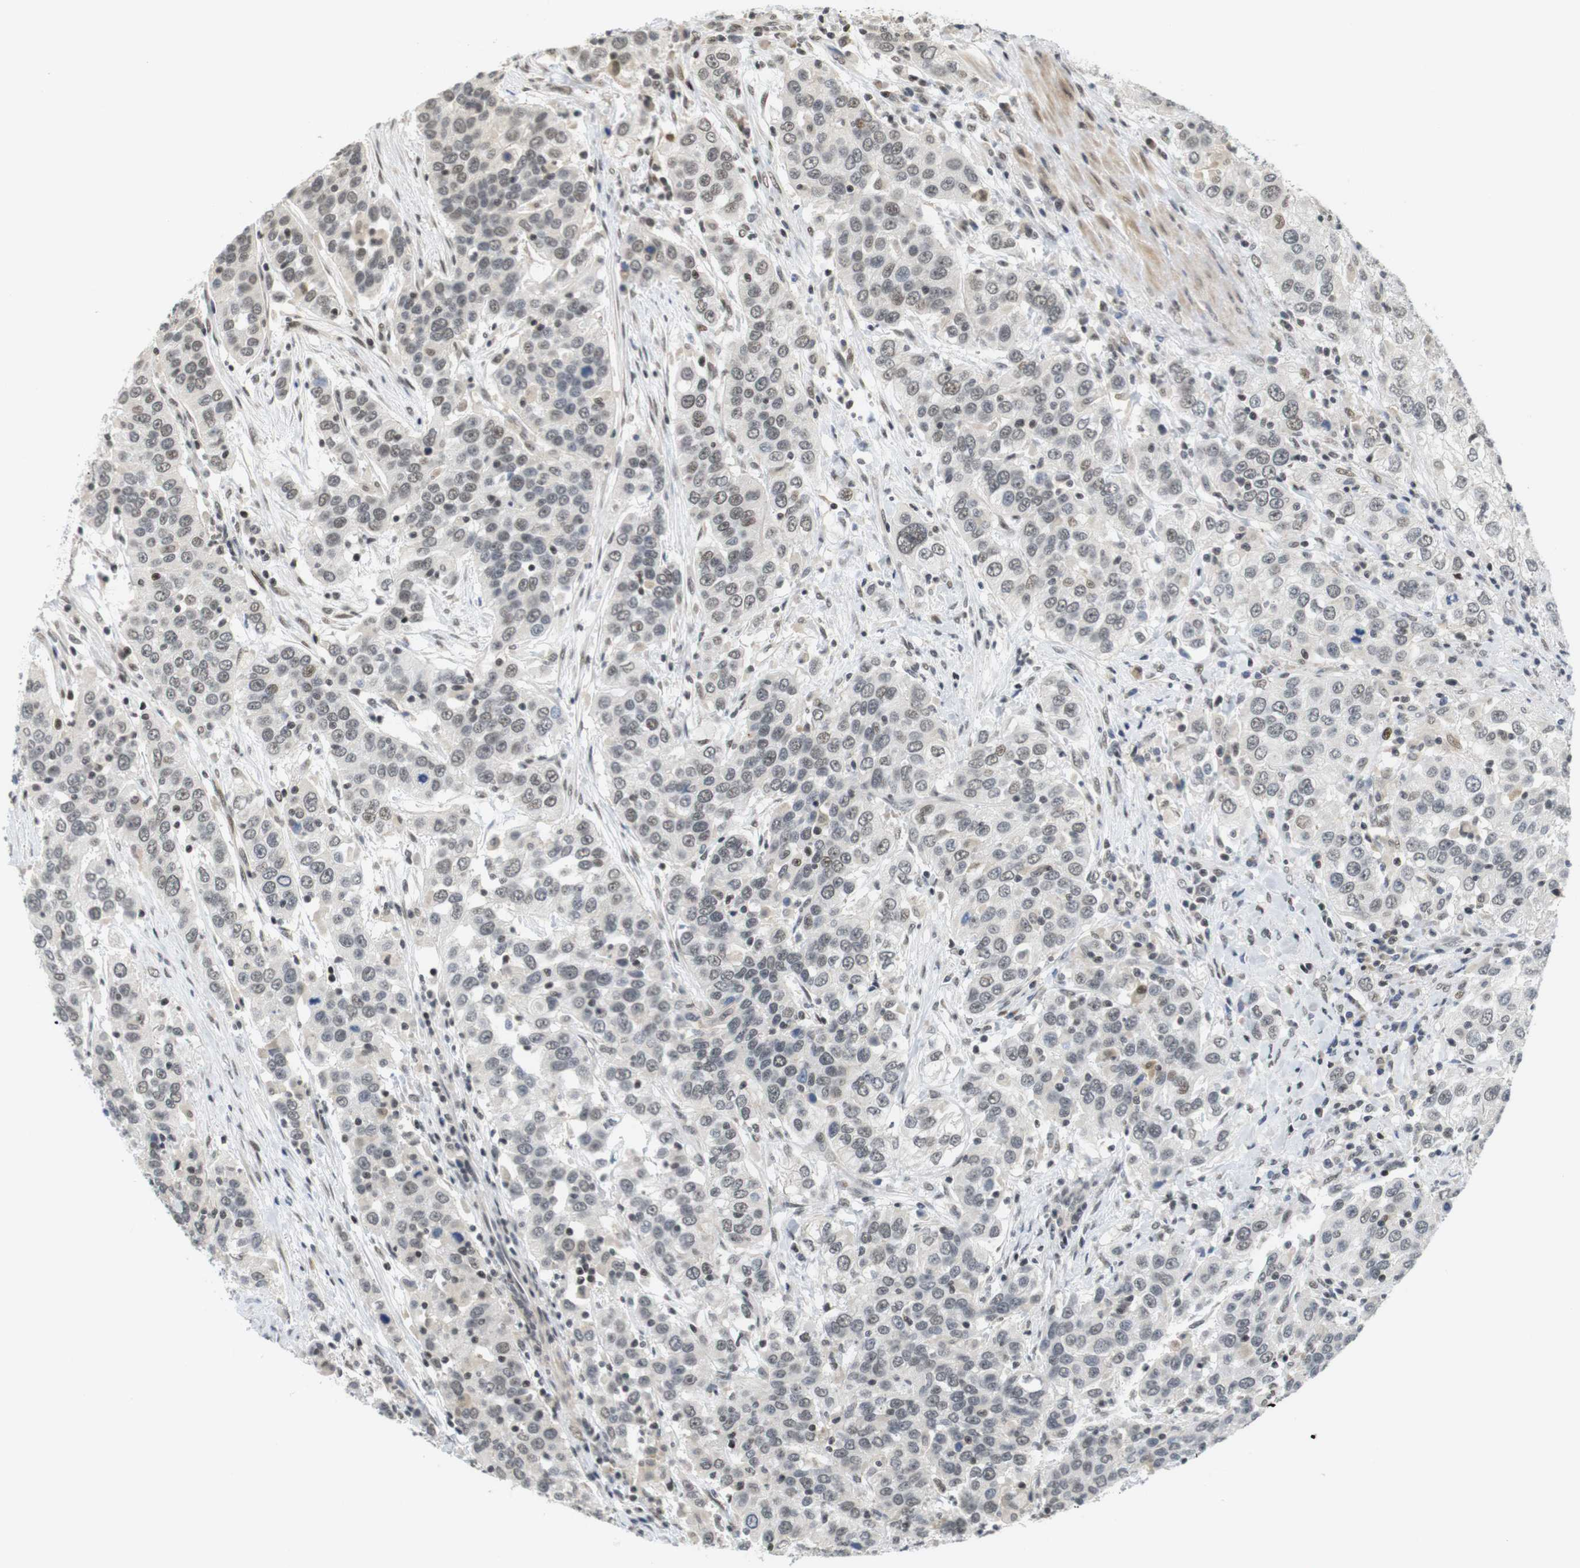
{"staining": {"intensity": "weak", "quantity": "<25%", "location": "nuclear"}, "tissue": "urothelial cancer", "cell_type": "Tumor cells", "image_type": "cancer", "snomed": [{"axis": "morphology", "description": "Urothelial carcinoma, High grade"}, {"axis": "topography", "description": "Urinary bladder"}], "caption": "Immunohistochemical staining of human high-grade urothelial carcinoma shows no significant expression in tumor cells. Brightfield microscopy of immunohistochemistry (IHC) stained with DAB (3,3'-diaminobenzidine) (brown) and hematoxylin (blue), captured at high magnification.", "gene": "BRD4", "patient": {"sex": "female", "age": 80}}